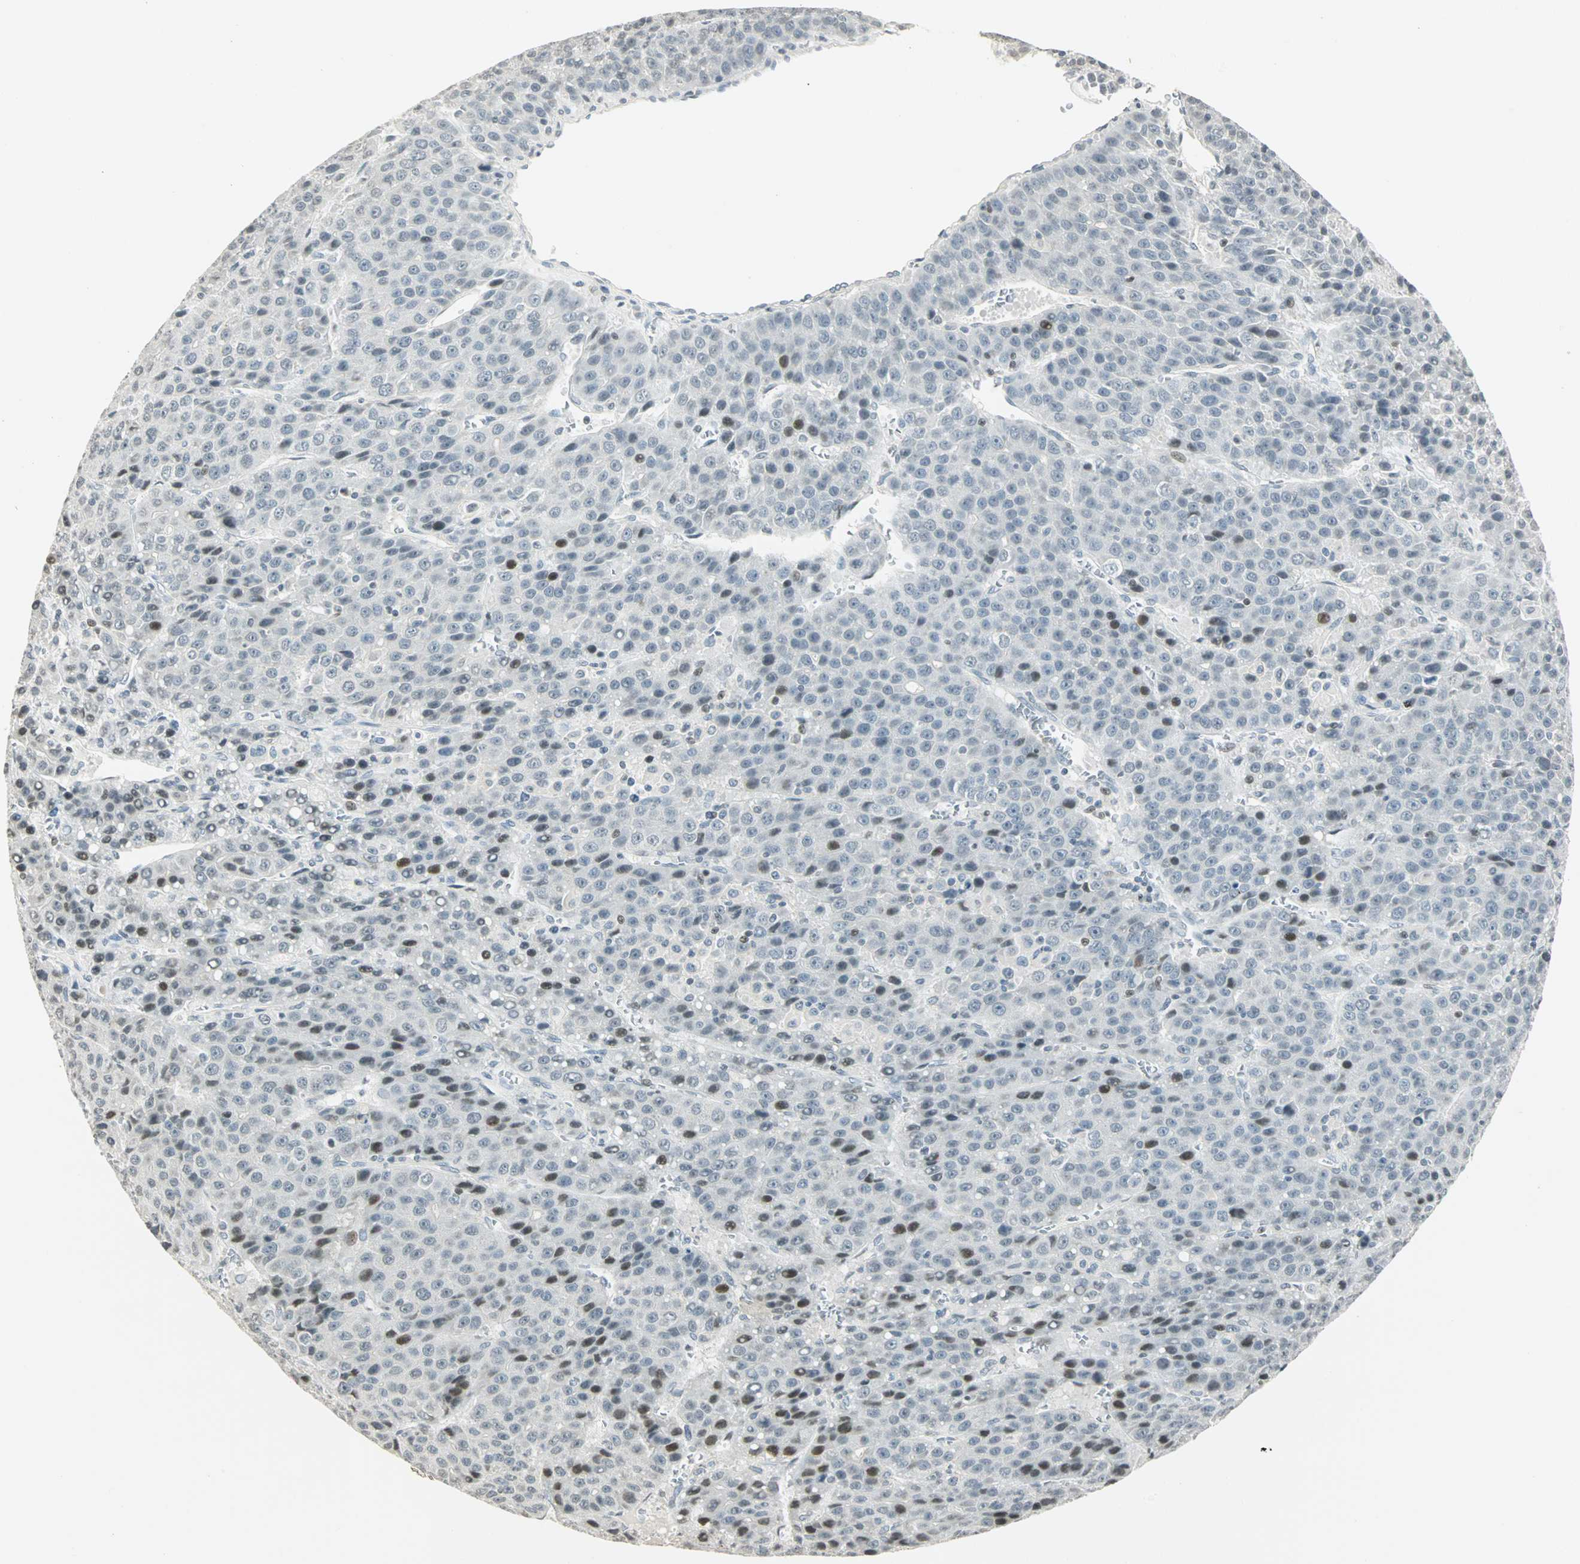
{"staining": {"intensity": "weak", "quantity": "<25%", "location": "nuclear"}, "tissue": "liver cancer", "cell_type": "Tumor cells", "image_type": "cancer", "snomed": [{"axis": "morphology", "description": "Carcinoma, Hepatocellular, NOS"}, {"axis": "topography", "description": "Liver"}], "caption": "The micrograph shows no significant expression in tumor cells of liver cancer (hepatocellular carcinoma).", "gene": "SMAD3", "patient": {"sex": "female", "age": 53}}